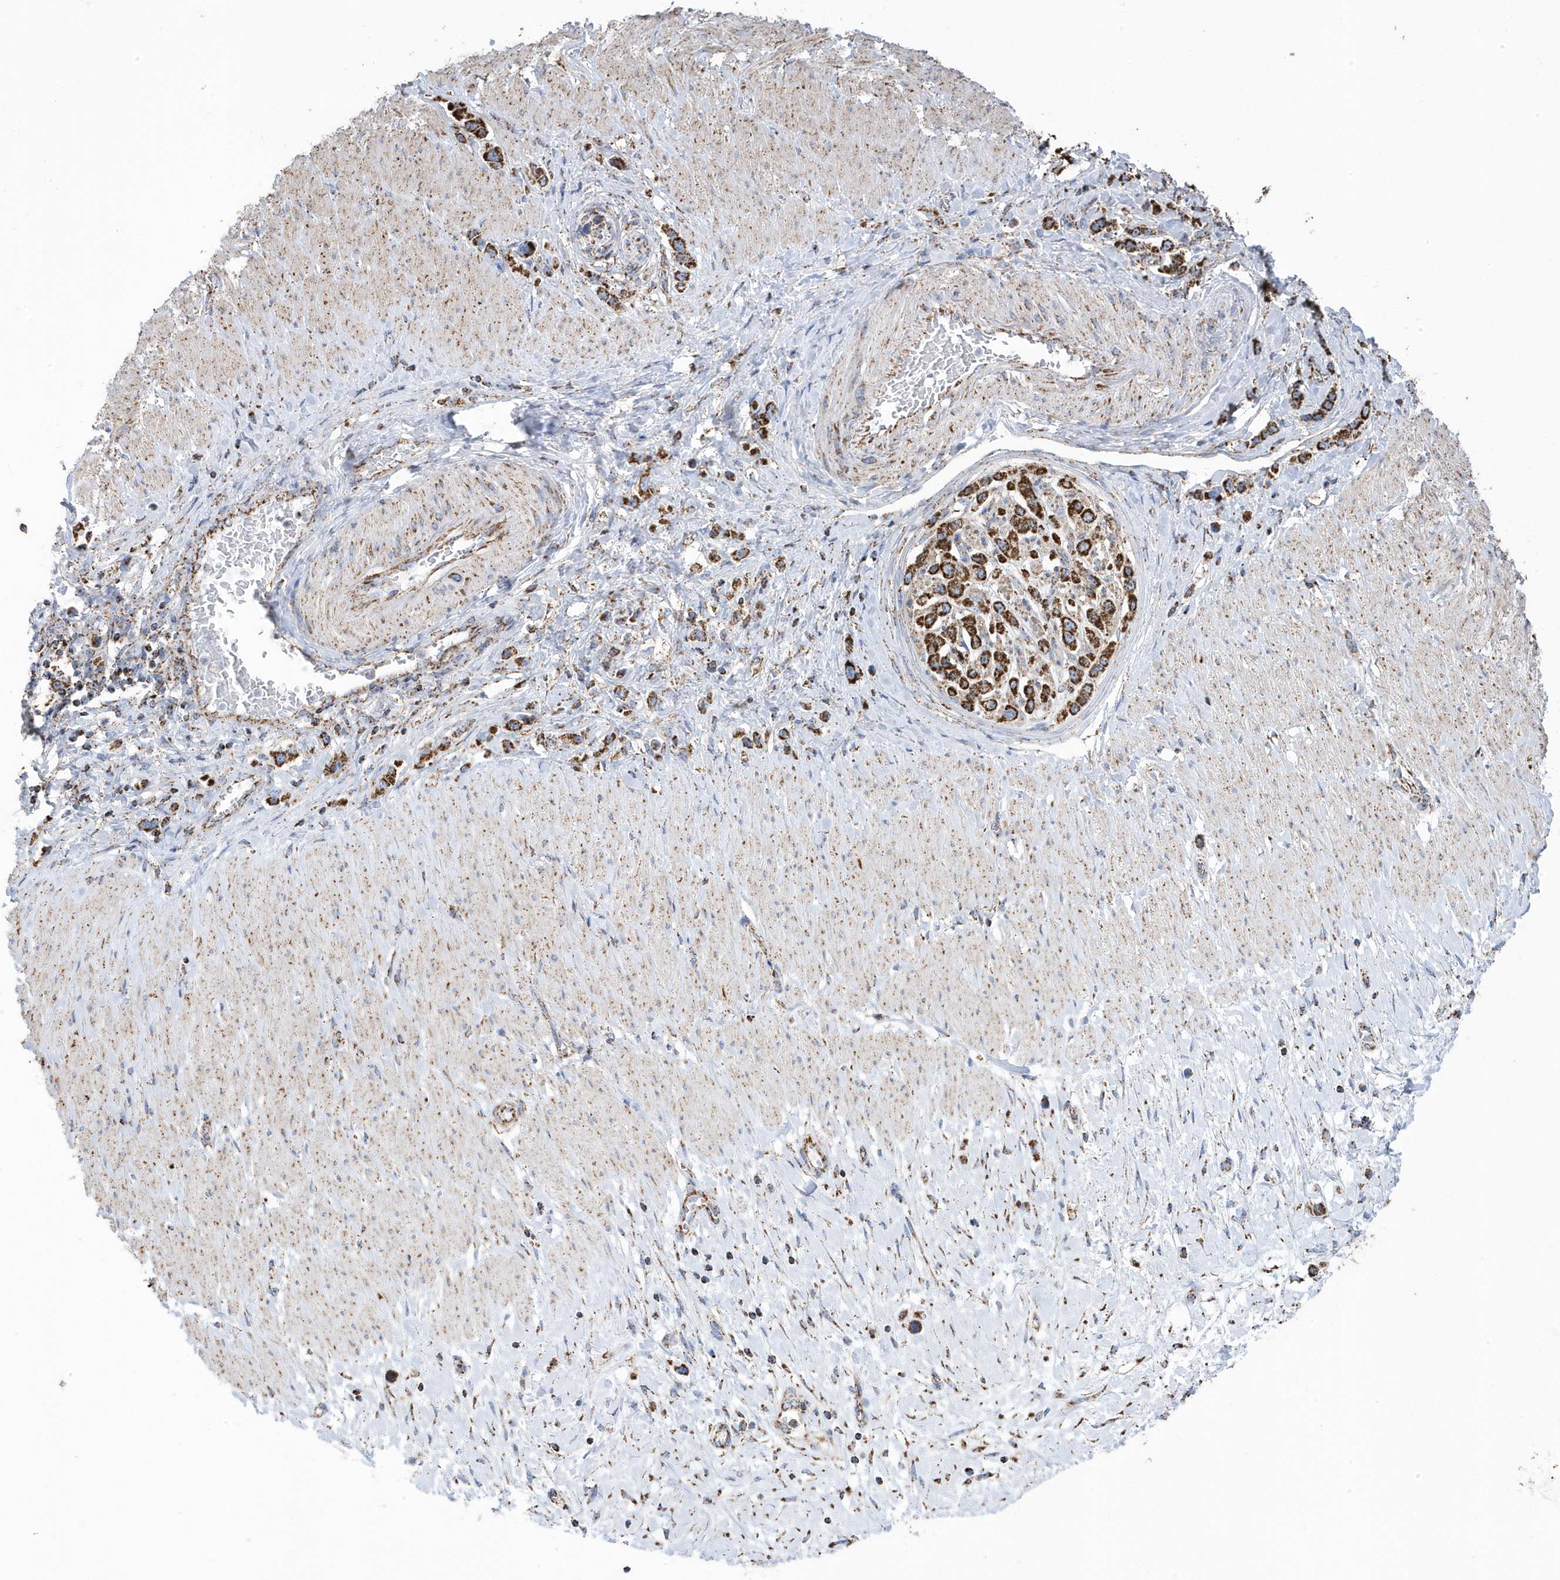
{"staining": {"intensity": "strong", "quantity": ">75%", "location": "cytoplasmic/membranous"}, "tissue": "stomach cancer", "cell_type": "Tumor cells", "image_type": "cancer", "snomed": [{"axis": "morphology", "description": "Normal tissue, NOS"}, {"axis": "morphology", "description": "Adenocarcinoma, NOS"}, {"axis": "topography", "description": "Stomach, upper"}, {"axis": "topography", "description": "Stomach"}], "caption": "Immunohistochemical staining of stomach cancer (adenocarcinoma) exhibits high levels of strong cytoplasmic/membranous staining in about >75% of tumor cells.", "gene": "GTPBP8", "patient": {"sex": "female", "age": 65}}